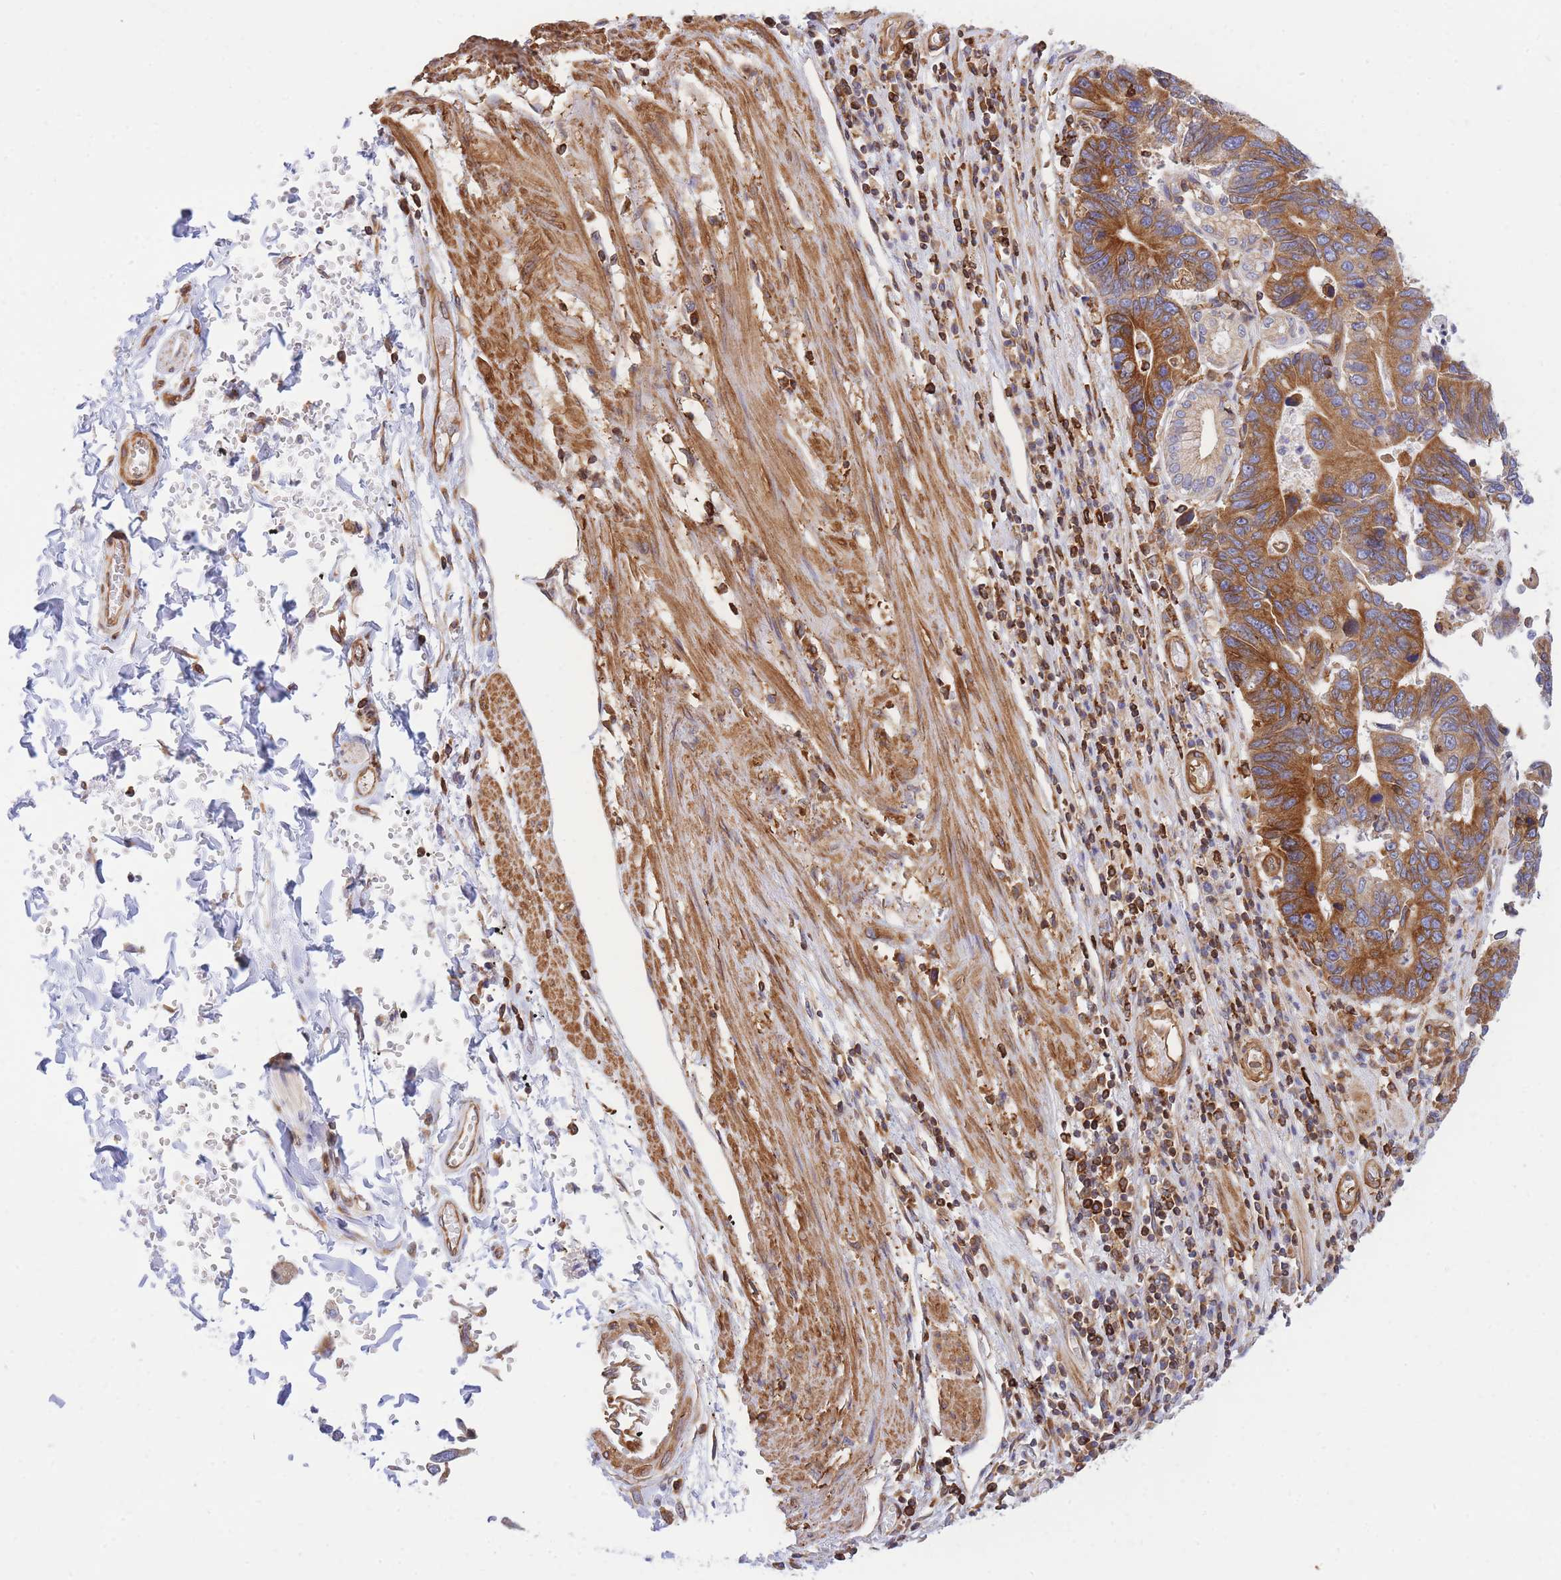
{"staining": {"intensity": "strong", "quantity": ">75%", "location": "cytoplasmic/membranous"}, "tissue": "stomach cancer", "cell_type": "Tumor cells", "image_type": "cancer", "snomed": [{"axis": "morphology", "description": "Adenocarcinoma, NOS"}, {"axis": "topography", "description": "Stomach"}], "caption": "A micrograph of stomach adenocarcinoma stained for a protein reveals strong cytoplasmic/membranous brown staining in tumor cells.", "gene": "REM1", "patient": {"sex": "male", "age": 59}}